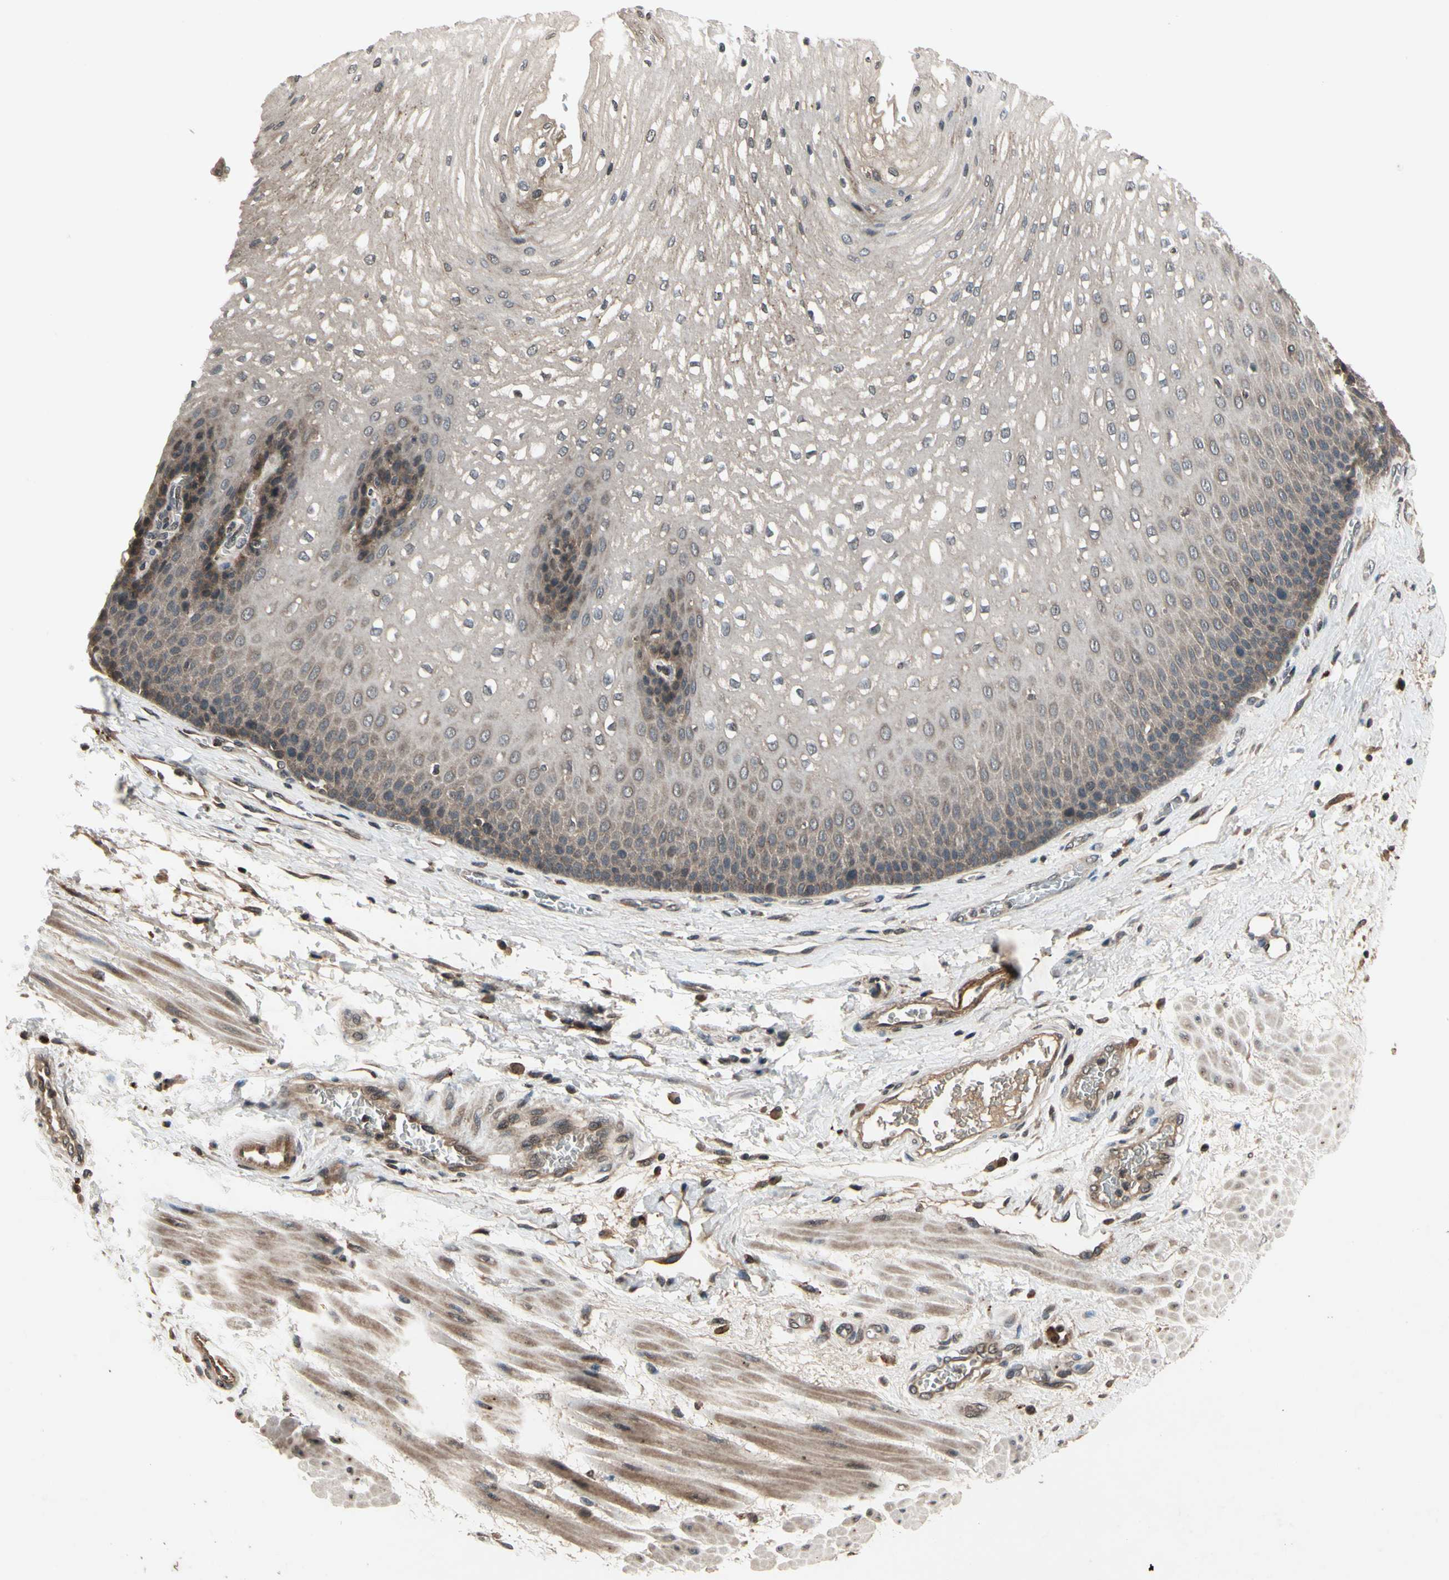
{"staining": {"intensity": "moderate", "quantity": ">75%", "location": "cytoplasmic/membranous"}, "tissue": "esophagus", "cell_type": "Squamous epithelial cells", "image_type": "normal", "snomed": [{"axis": "morphology", "description": "Normal tissue, NOS"}, {"axis": "topography", "description": "Esophagus"}], "caption": "An immunohistochemistry image of unremarkable tissue is shown. Protein staining in brown labels moderate cytoplasmic/membranous positivity in esophagus within squamous epithelial cells.", "gene": "DPY19L3", "patient": {"sex": "male", "age": 48}}